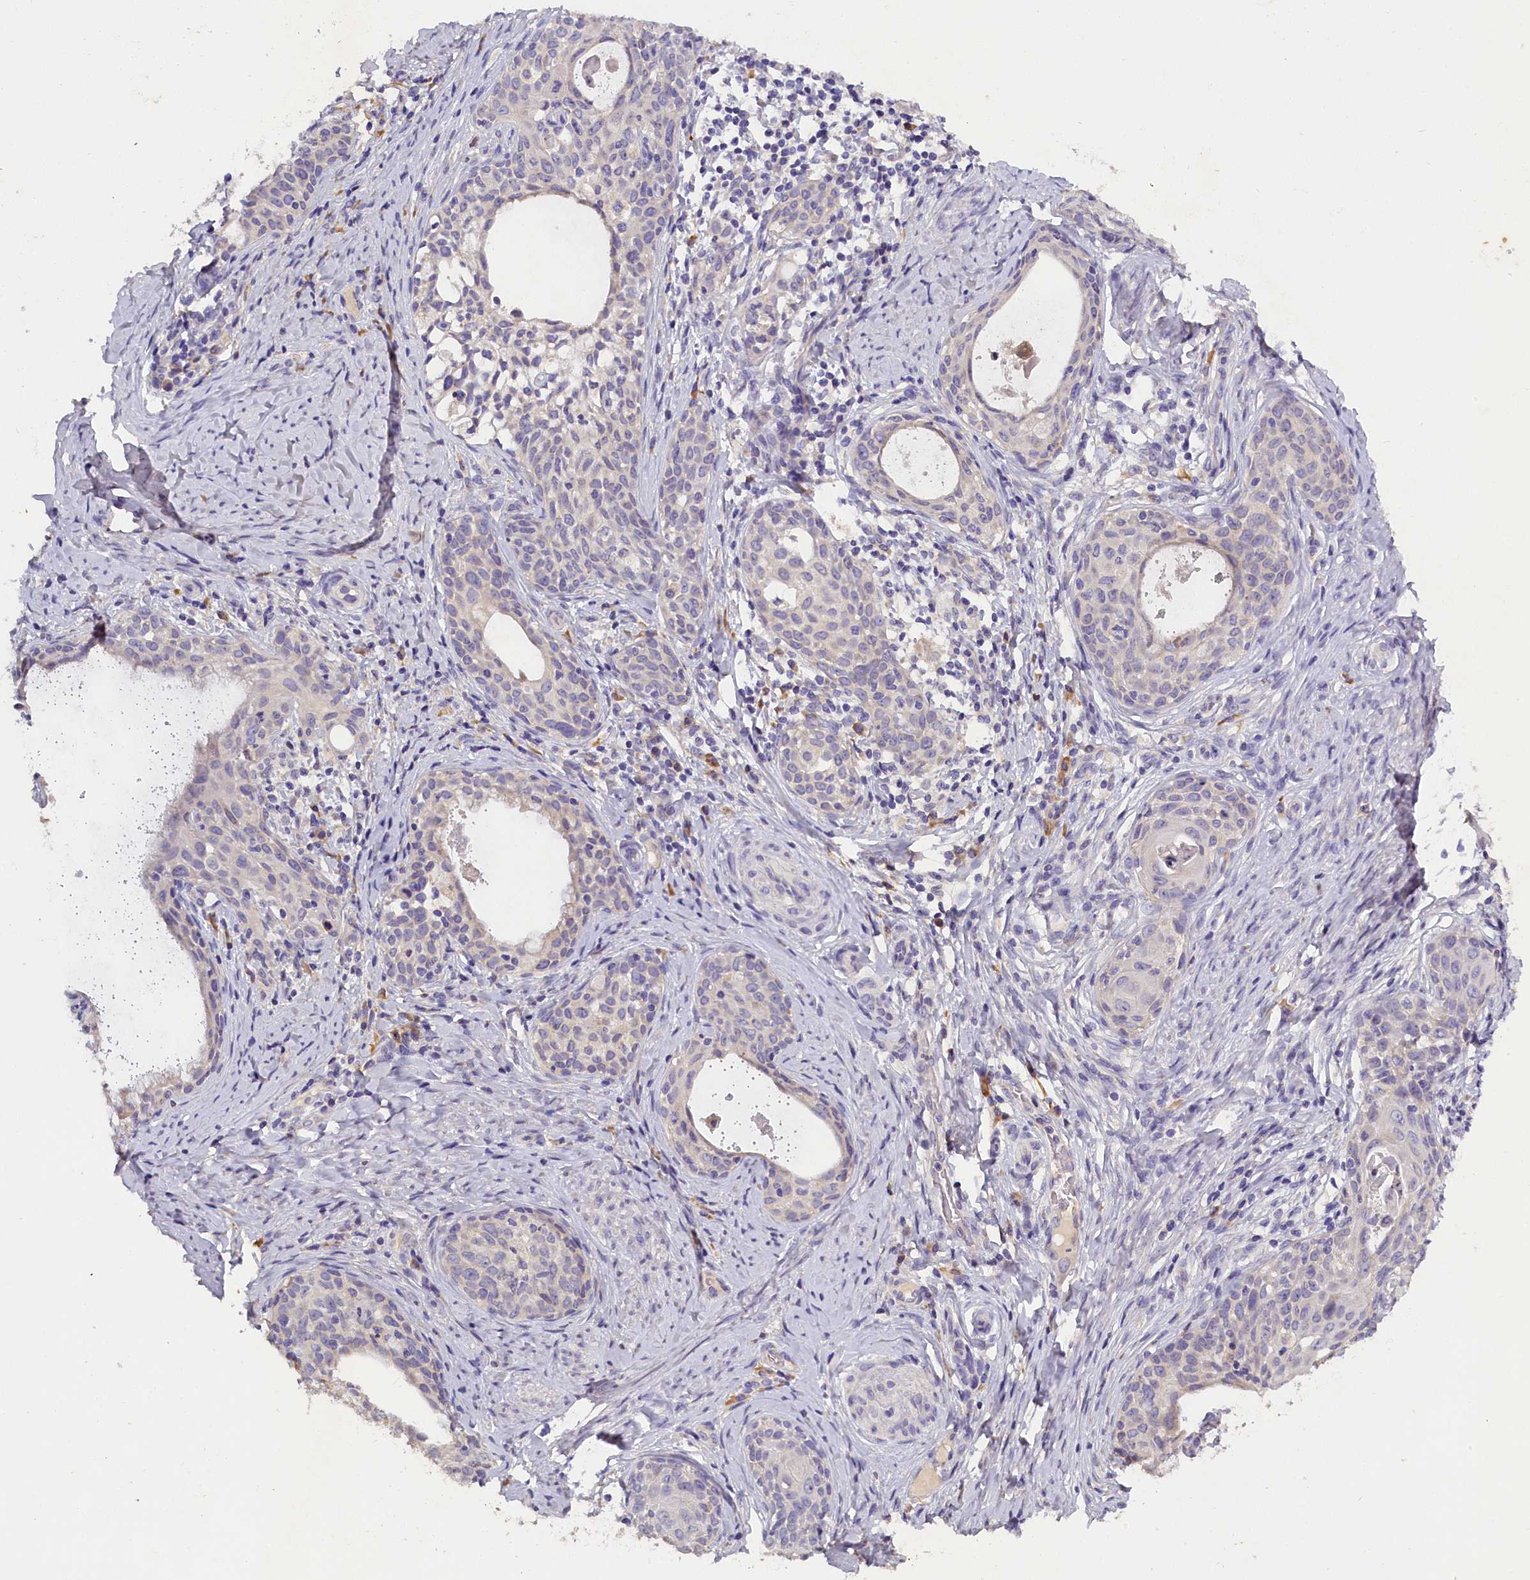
{"staining": {"intensity": "negative", "quantity": "none", "location": "none"}, "tissue": "cervical cancer", "cell_type": "Tumor cells", "image_type": "cancer", "snomed": [{"axis": "morphology", "description": "Squamous cell carcinoma, NOS"}, {"axis": "morphology", "description": "Adenocarcinoma, NOS"}, {"axis": "topography", "description": "Cervix"}], "caption": "Tumor cells are negative for protein expression in human squamous cell carcinoma (cervical).", "gene": "ST7L", "patient": {"sex": "female", "age": 52}}